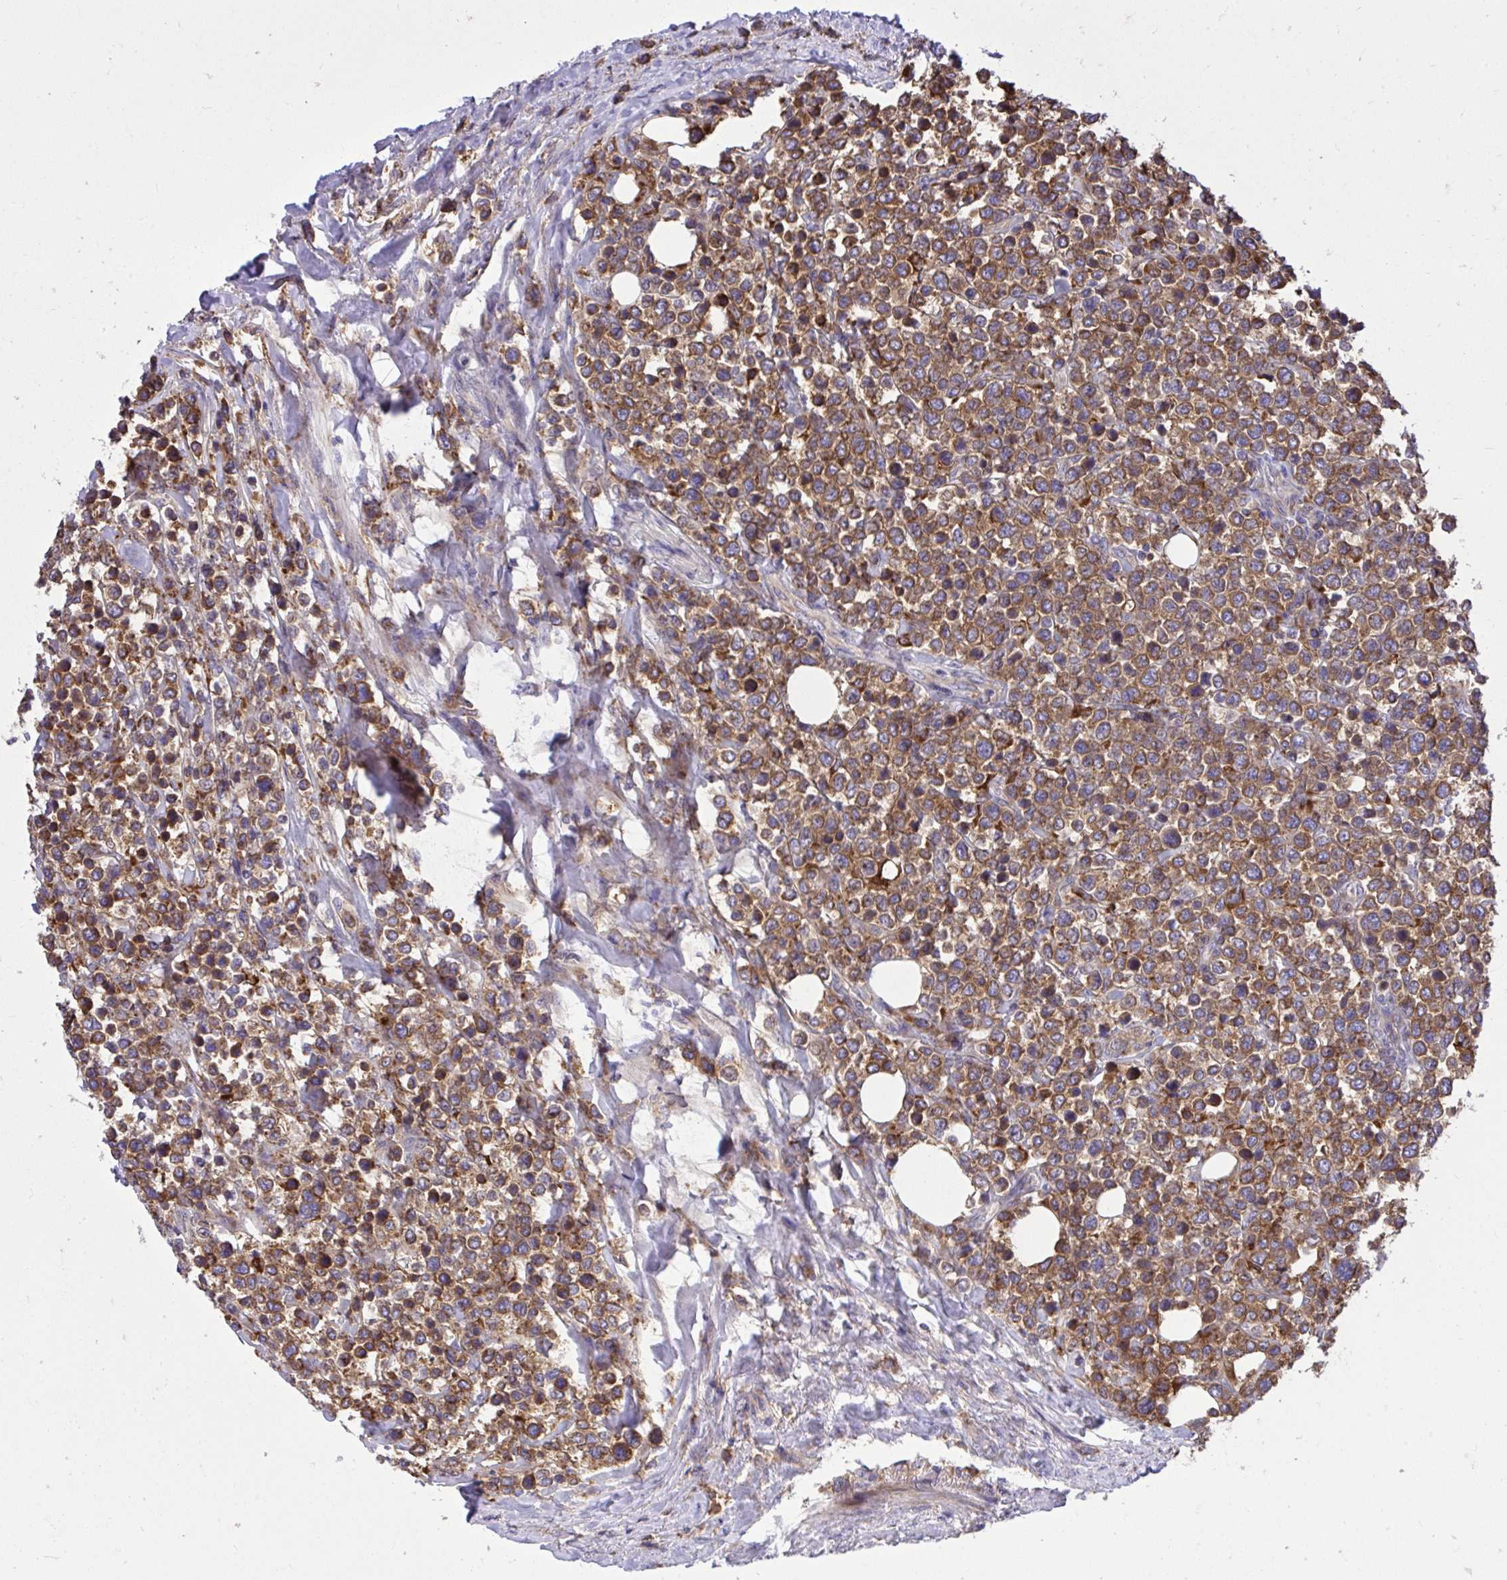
{"staining": {"intensity": "moderate", "quantity": ">75%", "location": "cytoplasmic/membranous"}, "tissue": "lymphoma", "cell_type": "Tumor cells", "image_type": "cancer", "snomed": [{"axis": "morphology", "description": "Malignant lymphoma, non-Hodgkin's type, High grade"}, {"axis": "topography", "description": "Soft tissue"}], "caption": "High-grade malignant lymphoma, non-Hodgkin's type stained for a protein (brown) reveals moderate cytoplasmic/membranous positive expression in approximately >75% of tumor cells.", "gene": "PAIP2", "patient": {"sex": "female", "age": 56}}